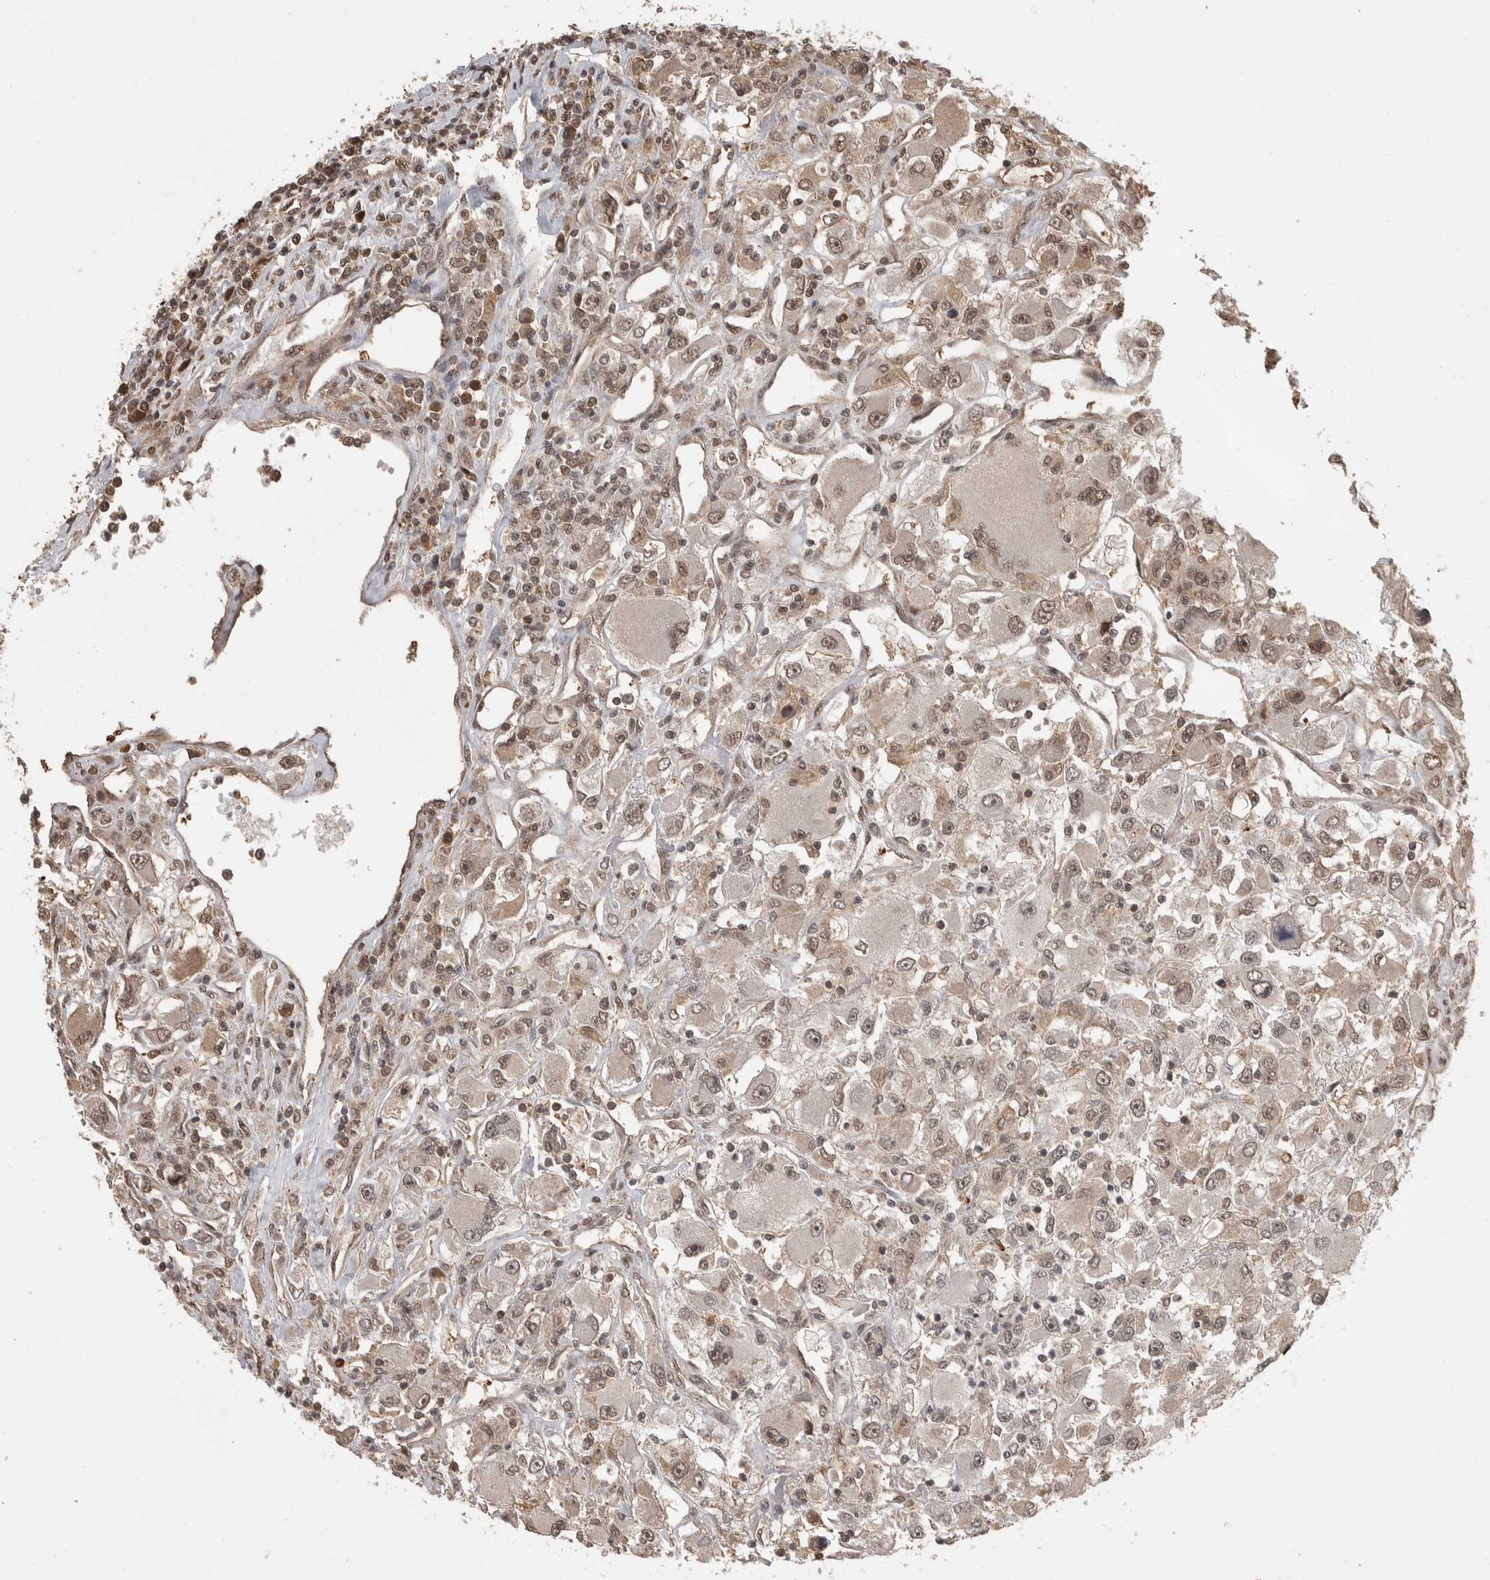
{"staining": {"intensity": "weak", "quantity": ">75%", "location": "nuclear"}, "tissue": "renal cancer", "cell_type": "Tumor cells", "image_type": "cancer", "snomed": [{"axis": "morphology", "description": "Adenocarcinoma, NOS"}, {"axis": "topography", "description": "Kidney"}], "caption": "Tumor cells display weak nuclear expression in about >75% of cells in renal cancer. (DAB = brown stain, brightfield microscopy at high magnification).", "gene": "ZNF592", "patient": {"sex": "female", "age": 52}}